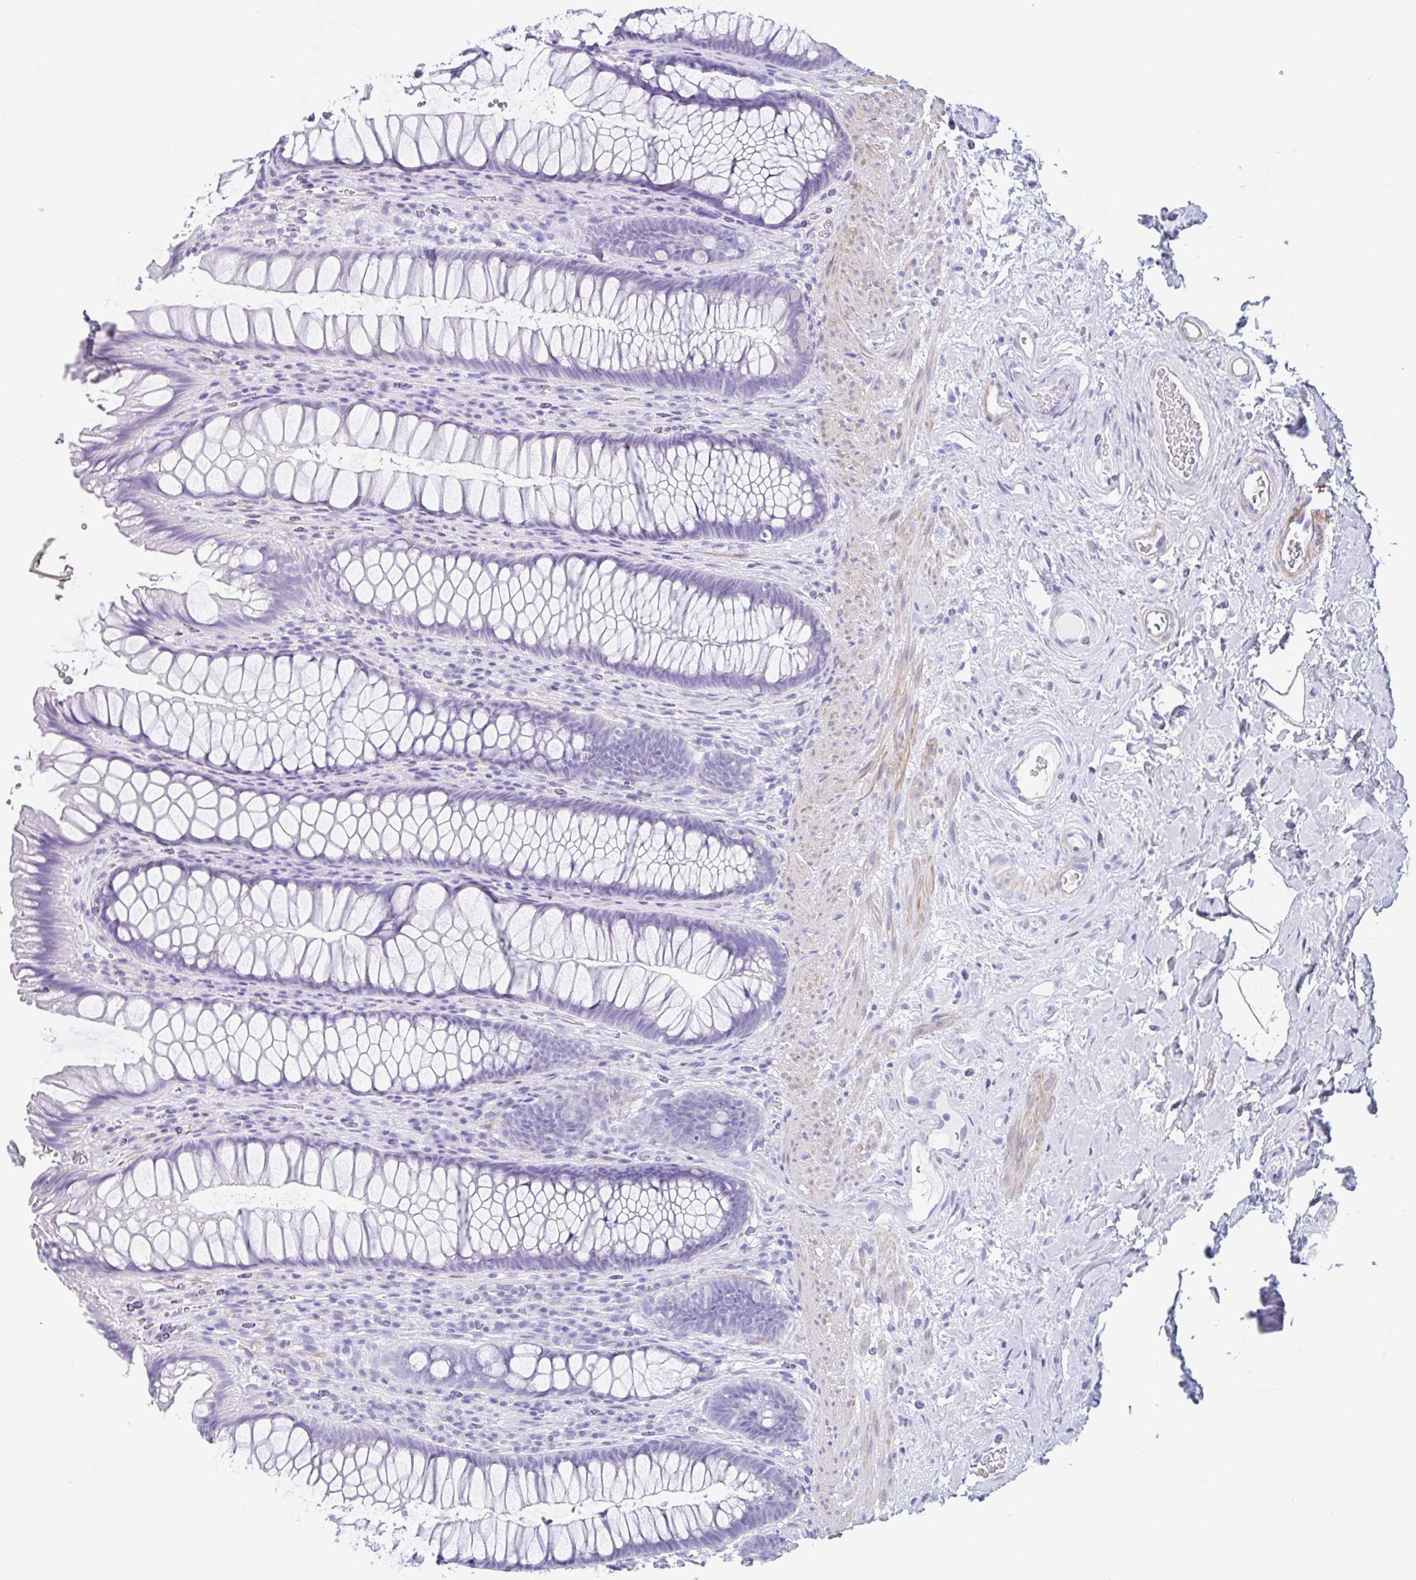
{"staining": {"intensity": "negative", "quantity": "none", "location": "none"}, "tissue": "rectum", "cell_type": "Glandular cells", "image_type": "normal", "snomed": [{"axis": "morphology", "description": "Normal tissue, NOS"}, {"axis": "topography", "description": "Rectum"}], "caption": "The immunohistochemistry photomicrograph has no significant expression in glandular cells of rectum. (Stains: DAB (3,3'-diaminobenzidine) immunohistochemistry (IHC) with hematoxylin counter stain, Microscopy: brightfield microscopy at high magnification).", "gene": "TAS2R41", "patient": {"sex": "male", "age": 53}}